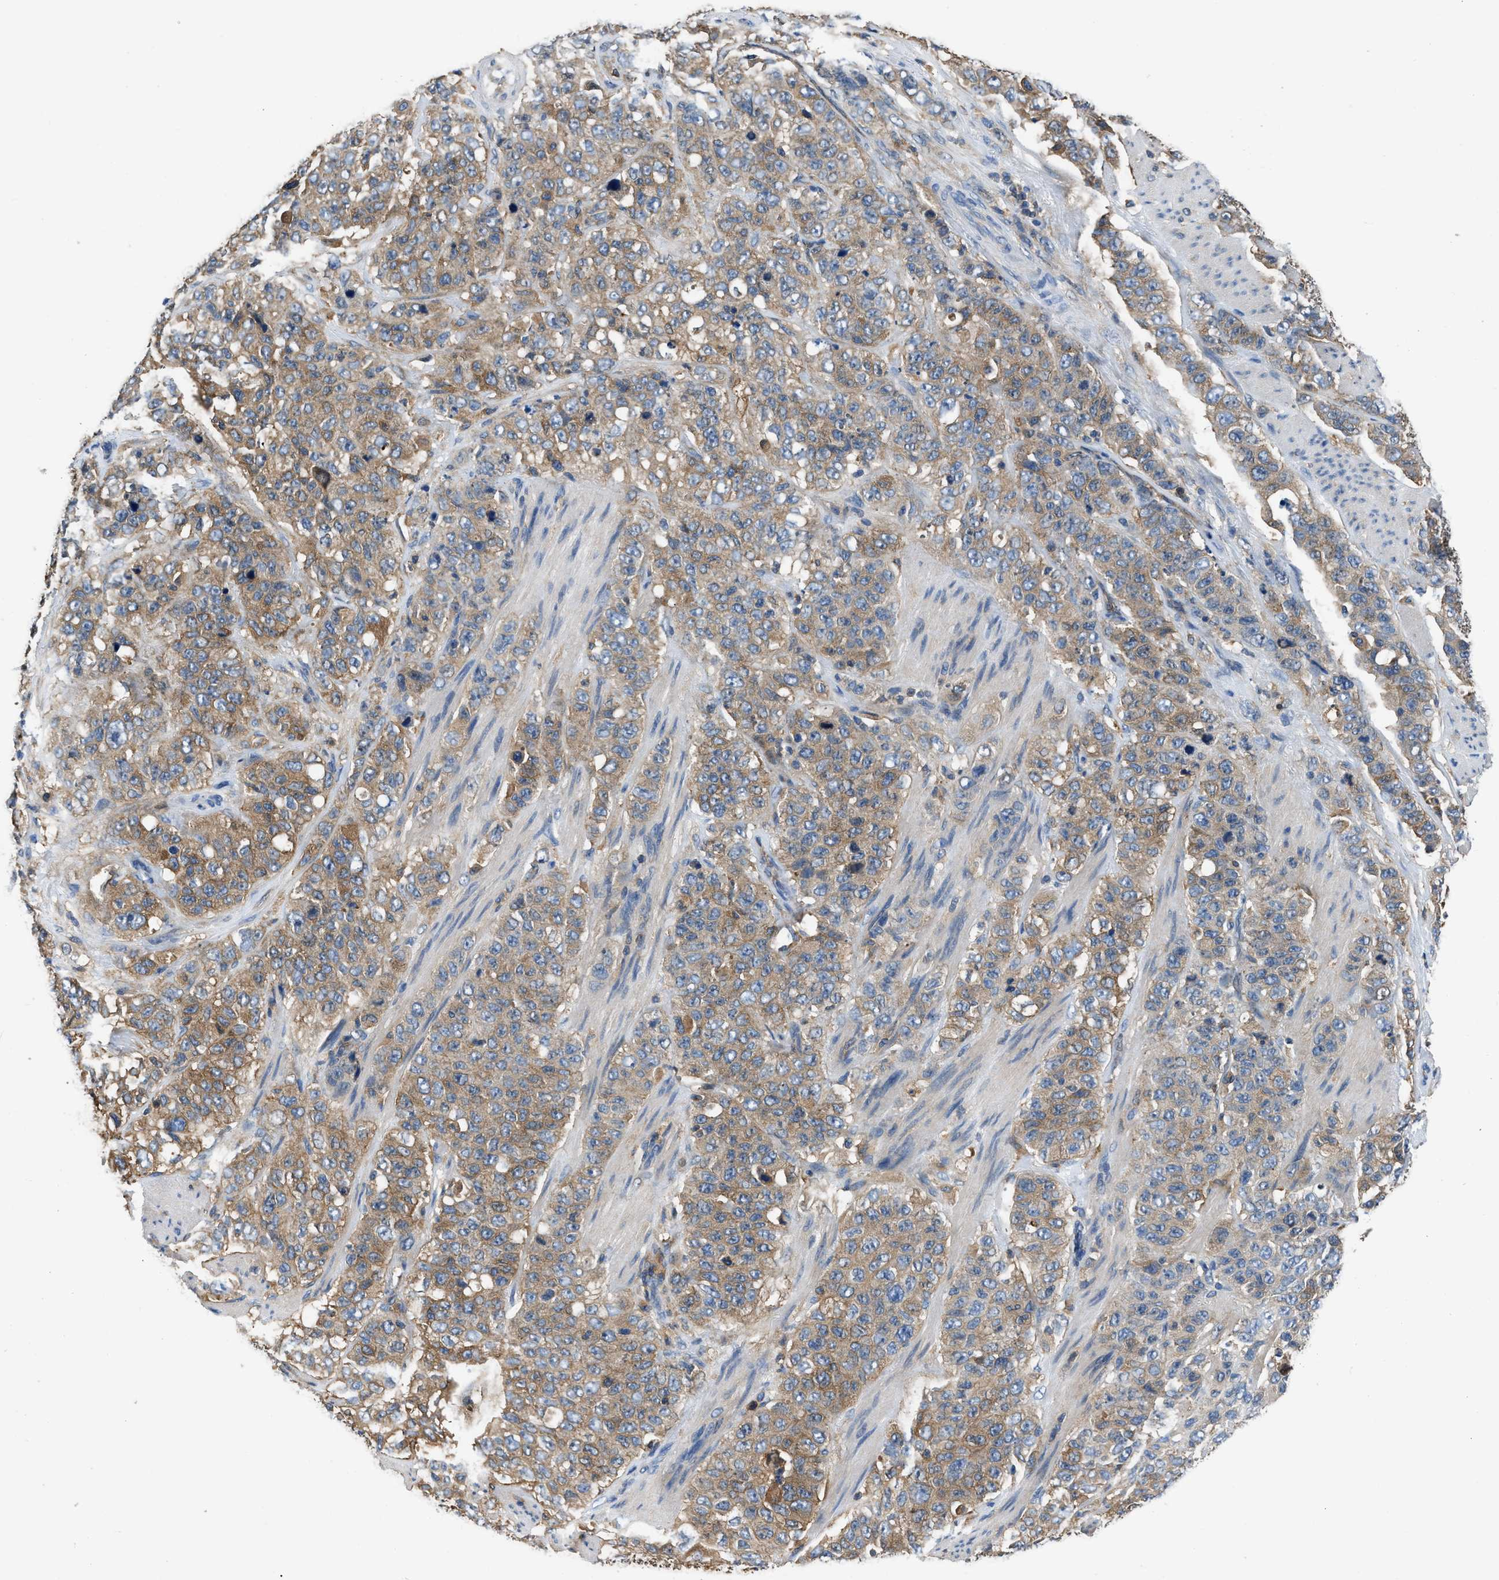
{"staining": {"intensity": "moderate", "quantity": ">75%", "location": "cytoplasmic/membranous"}, "tissue": "stomach cancer", "cell_type": "Tumor cells", "image_type": "cancer", "snomed": [{"axis": "morphology", "description": "Adenocarcinoma, NOS"}, {"axis": "topography", "description": "Stomach"}], "caption": "DAB immunohistochemical staining of human stomach cancer (adenocarcinoma) reveals moderate cytoplasmic/membranous protein positivity in approximately >75% of tumor cells. (Stains: DAB in brown, nuclei in blue, Microscopy: brightfield microscopy at high magnification).", "gene": "PKM", "patient": {"sex": "male", "age": 48}}